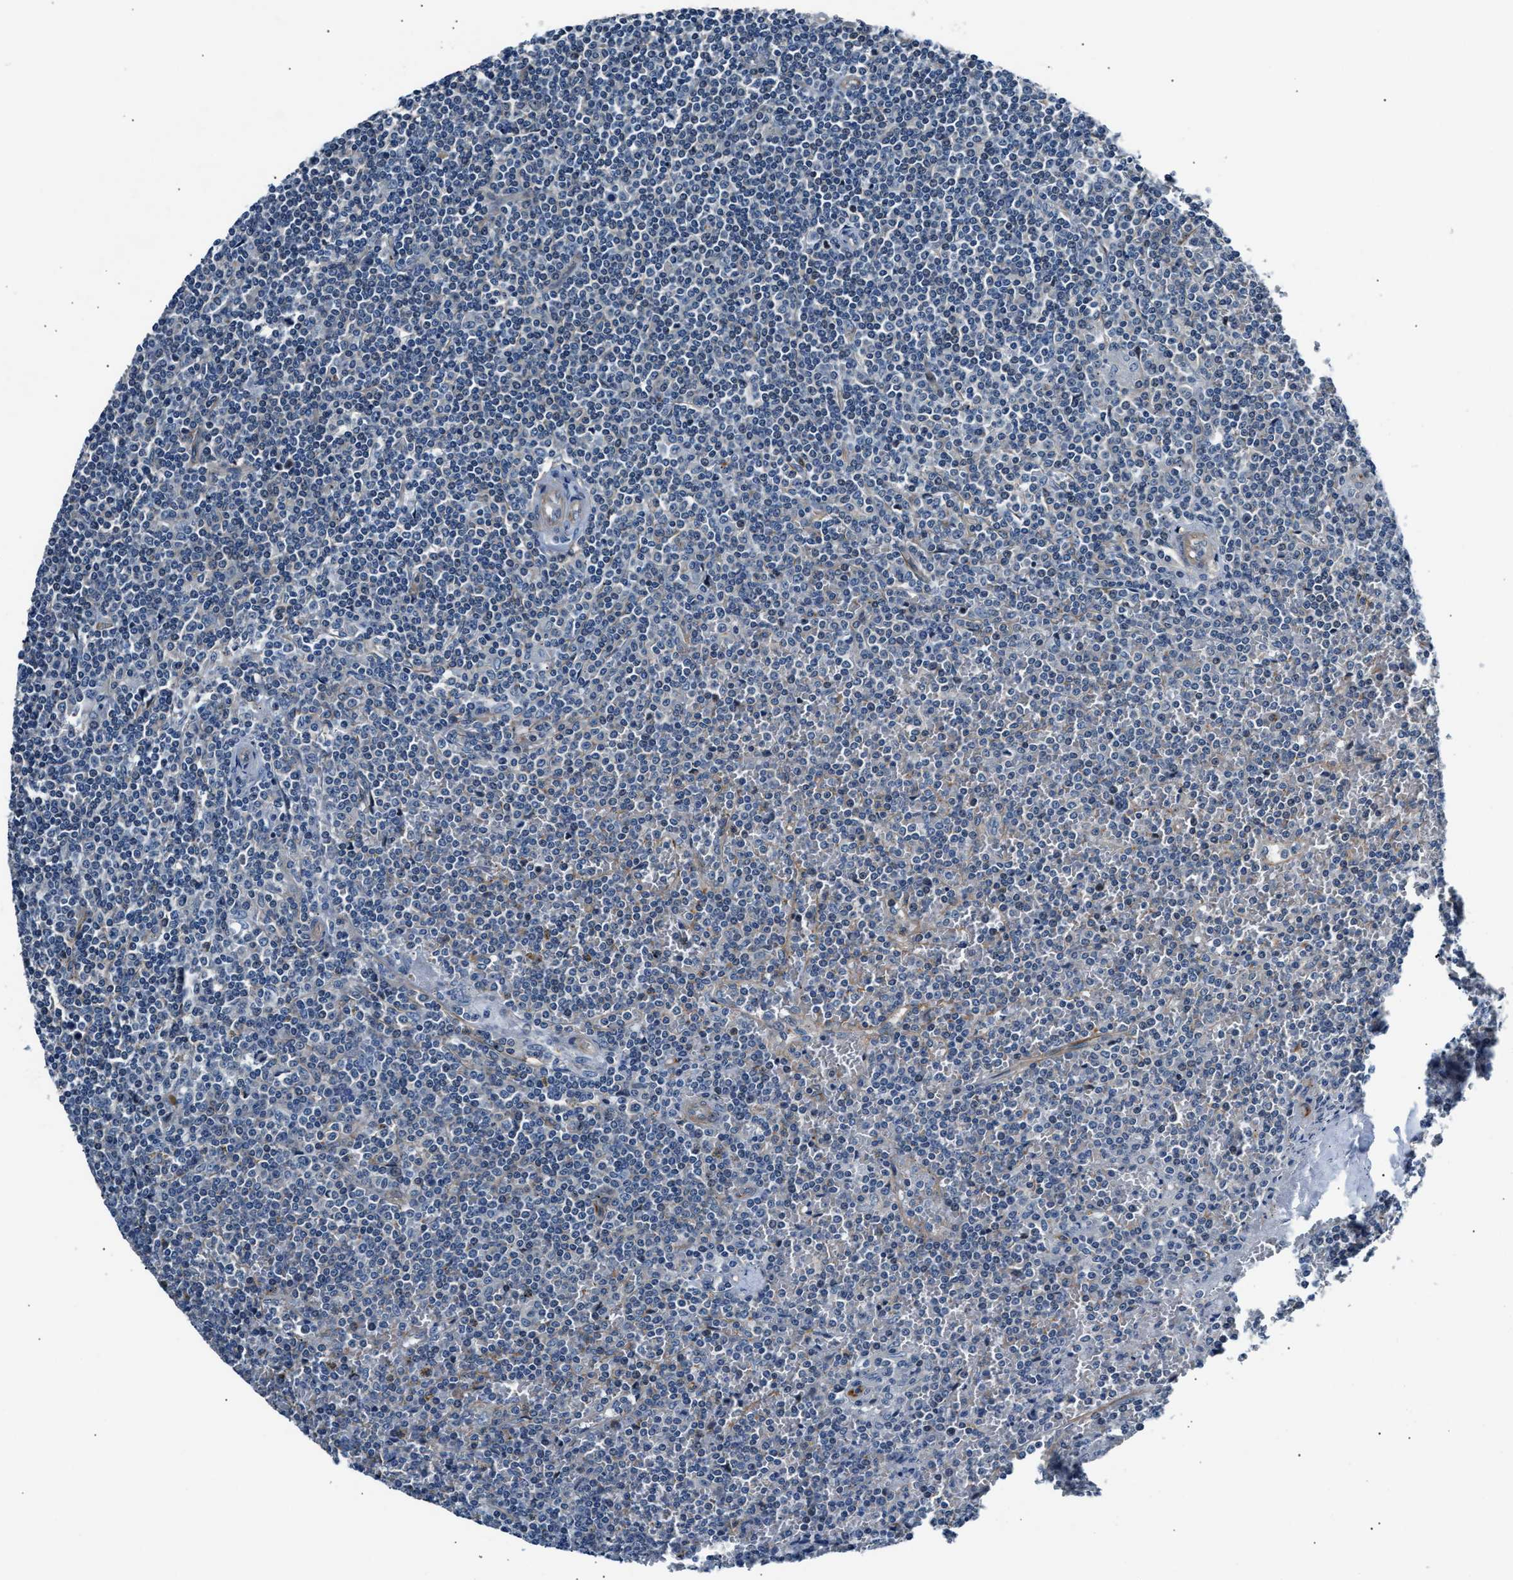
{"staining": {"intensity": "negative", "quantity": "none", "location": "none"}, "tissue": "lymphoma", "cell_type": "Tumor cells", "image_type": "cancer", "snomed": [{"axis": "morphology", "description": "Malignant lymphoma, non-Hodgkin's type, Low grade"}, {"axis": "topography", "description": "Spleen"}], "caption": "Immunohistochemistry micrograph of low-grade malignant lymphoma, non-Hodgkin's type stained for a protein (brown), which shows no positivity in tumor cells.", "gene": "MPDZ", "patient": {"sex": "female", "age": 19}}